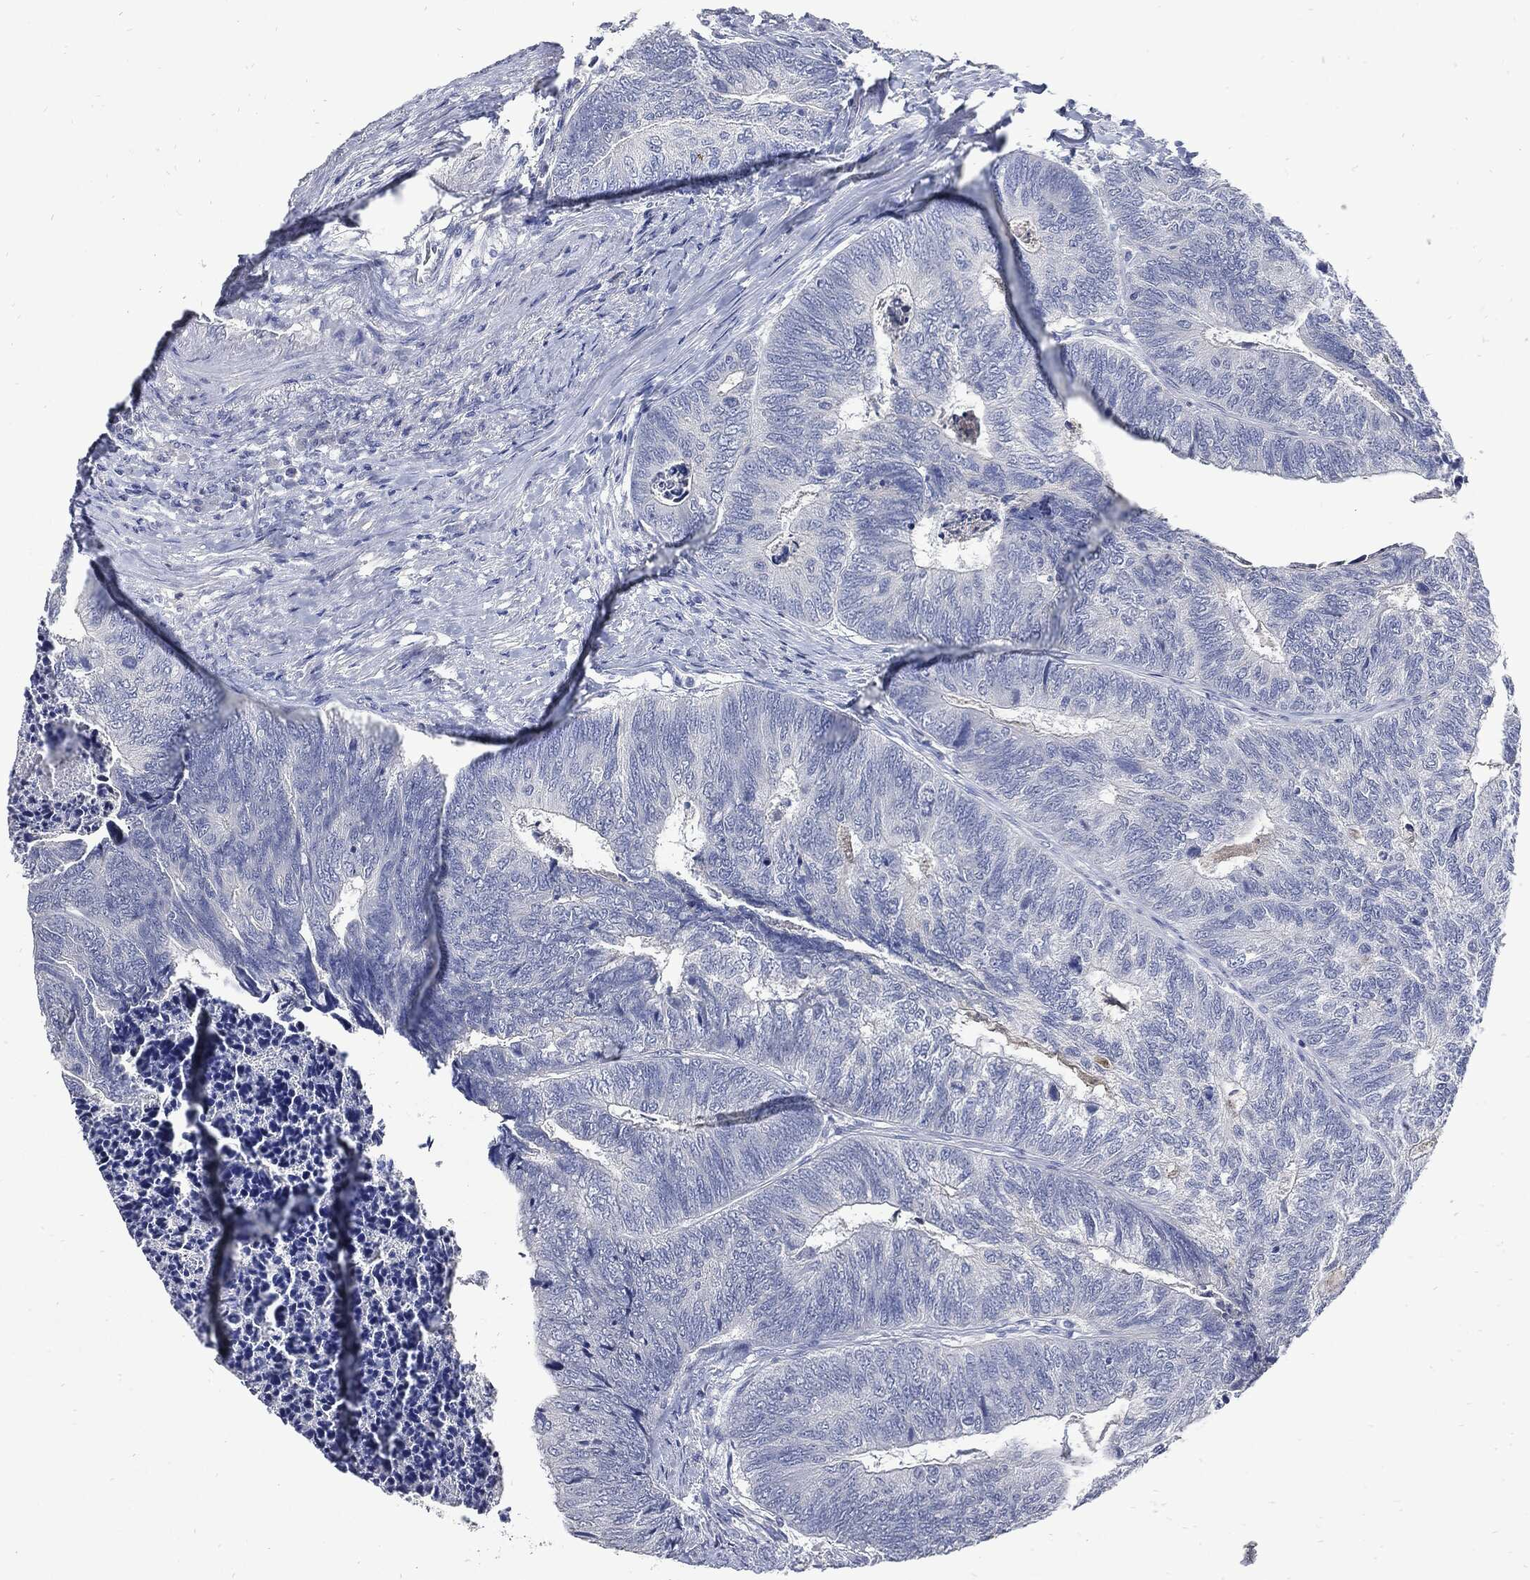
{"staining": {"intensity": "negative", "quantity": "none", "location": "none"}, "tissue": "colorectal cancer", "cell_type": "Tumor cells", "image_type": "cancer", "snomed": [{"axis": "morphology", "description": "Adenocarcinoma, NOS"}, {"axis": "topography", "description": "Colon"}], "caption": "The immunohistochemistry photomicrograph has no significant positivity in tumor cells of adenocarcinoma (colorectal) tissue. The staining is performed using DAB brown chromogen with nuclei counter-stained in using hematoxylin.", "gene": "CPE", "patient": {"sex": "female", "age": 67}}